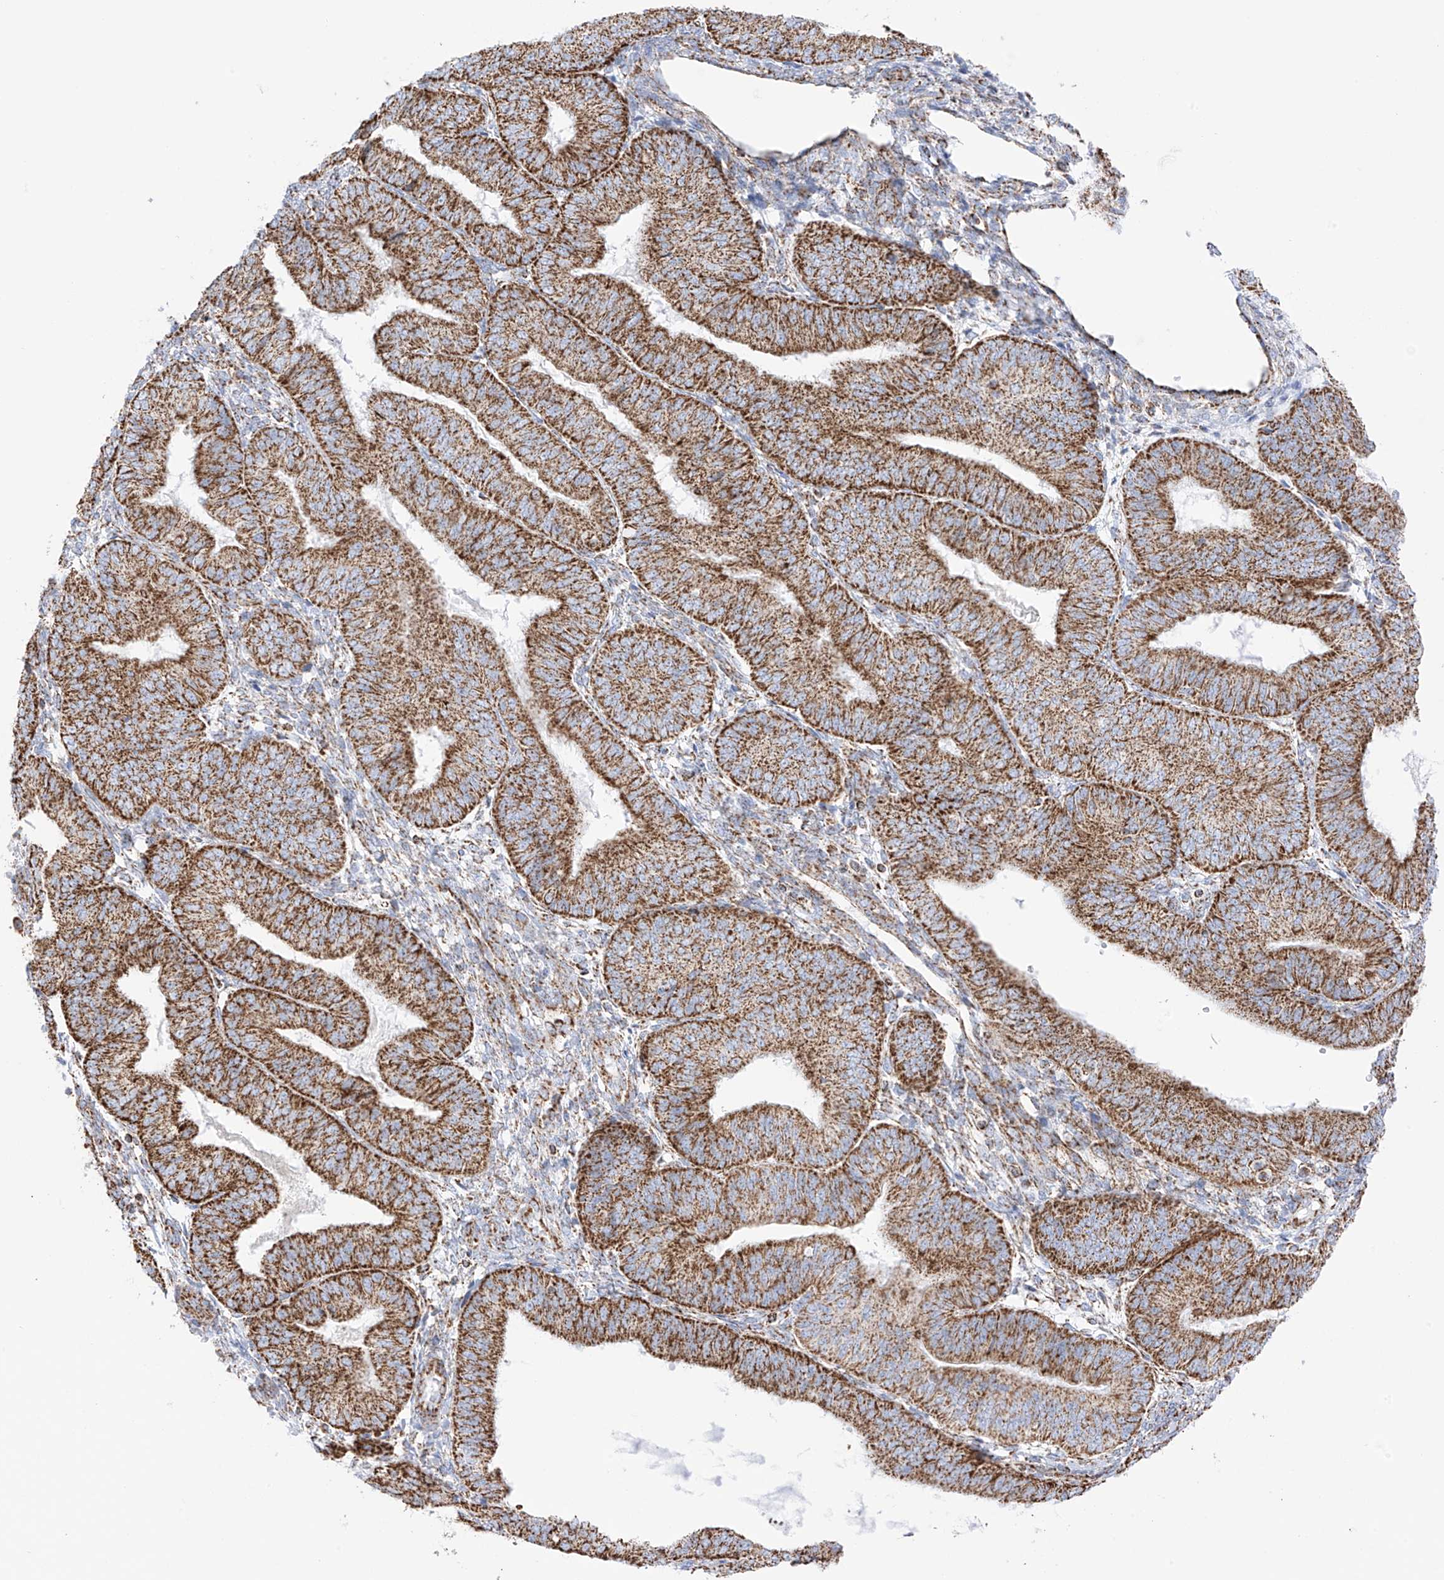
{"staining": {"intensity": "strong", "quantity": ">75%", "location": "cytoplasmic/membranous"}, "tissue": "endometrial cancer", "cell_type": "Tumor cells", "image_type": "cancer", "snomed": [{"axis": "morphology", "description": "Adenocarcinoma, NOS"}, {"axis": "topography", "description": "Endometrium"}], "caption": "The immunohistochemical stain labels strong cytoplasmic/membranous staining in tumor cells of adenocarcinoma (endometrial) tissue. The protein is stained brown, and the nuclei are stained in blue (DAB IHC with brightfield microscopy, high magnification).", "gene": "XKR3", "patient": {"sex": "female", "age": 58}}